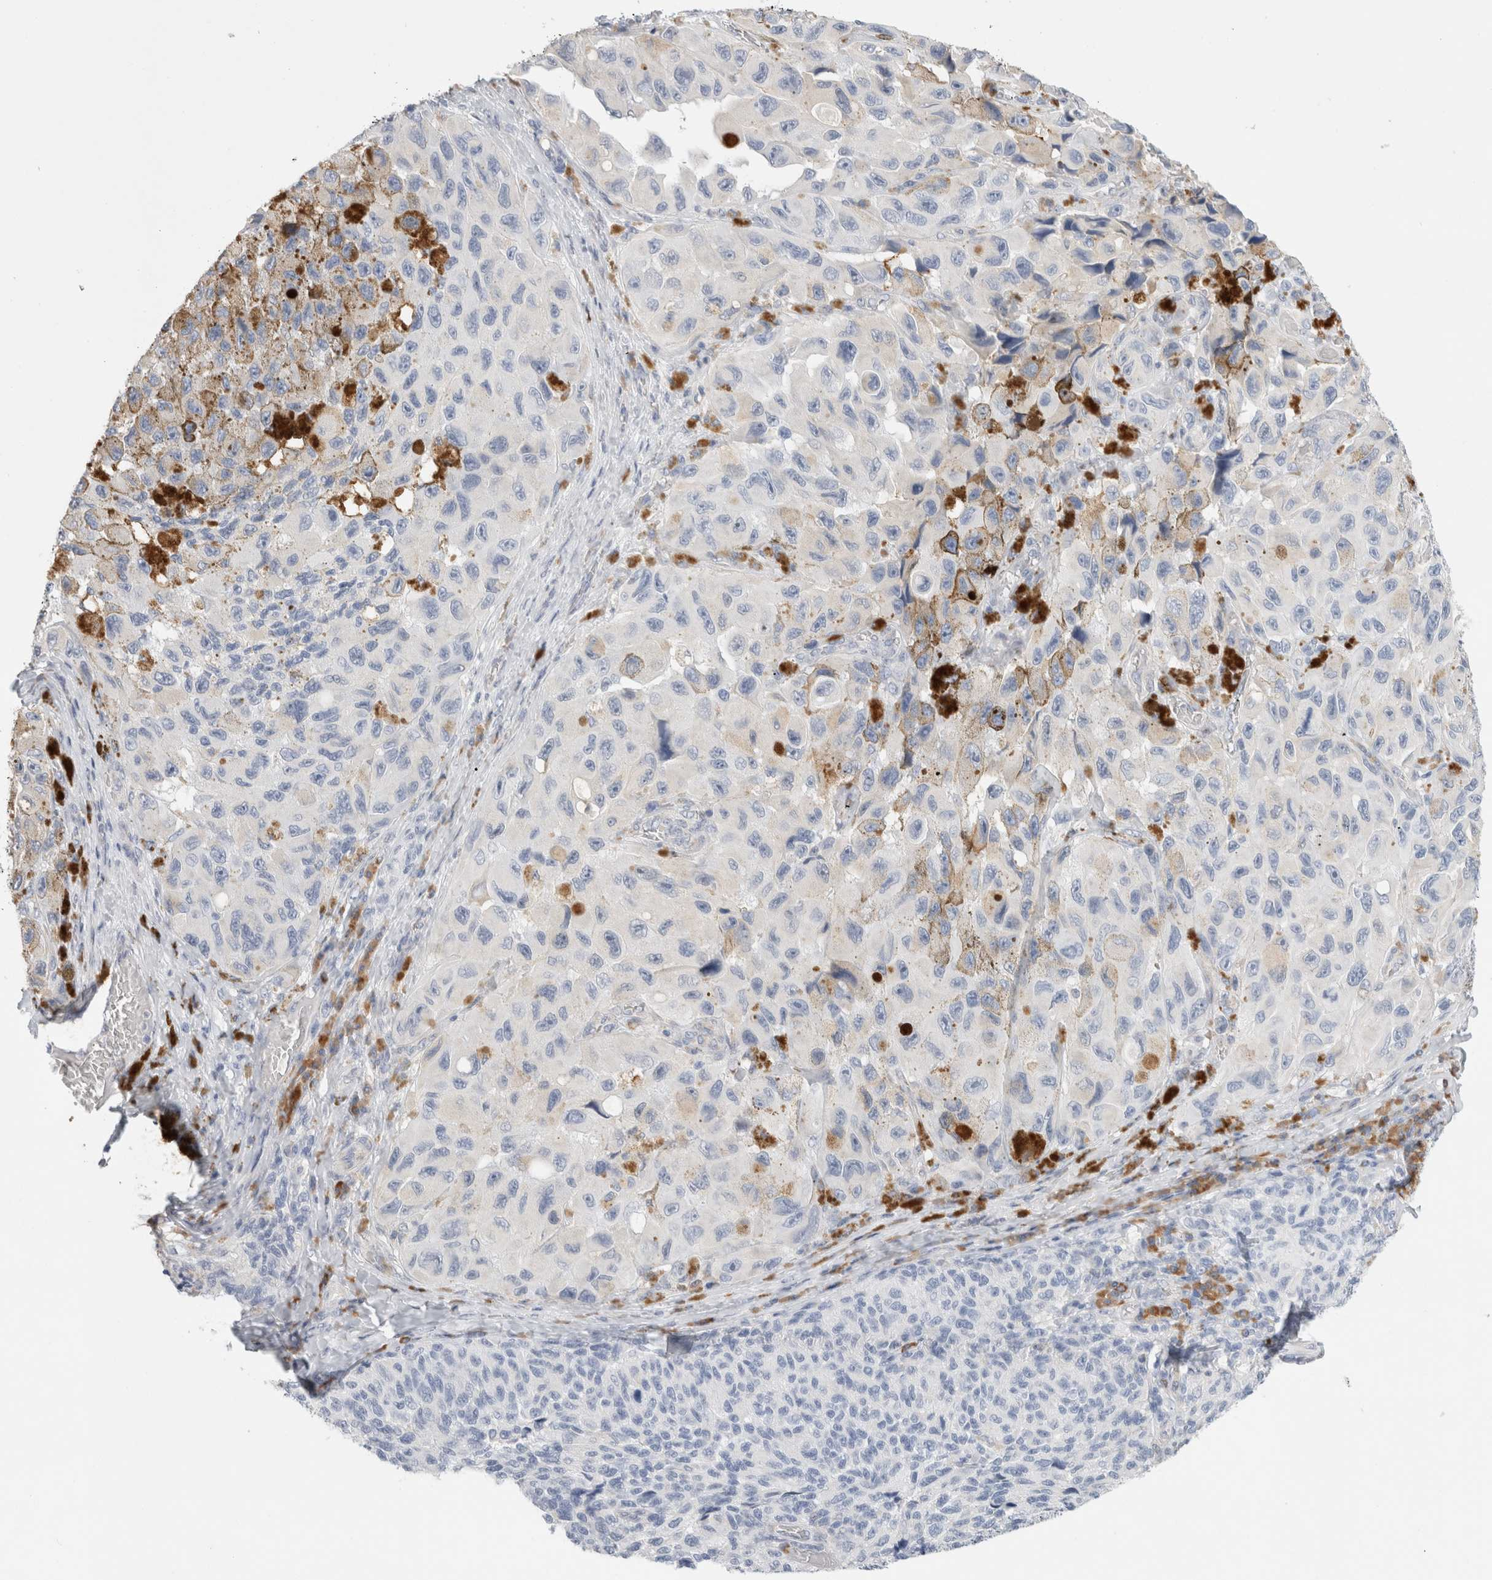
{"staining": {"intensity": "weak", "quantity": "25%-75%", "location": "cytoplasmic/membranous"}, "tissue": "melanoma", "cell_type": "Tumor cells", "image_type": "cancer", "snomed": [{"axis": "morphology", "description": "Malignant melanoma, NOS"}, {"axis": "topography", "description": "Skin"}], "caption": "The immunohistochemical stain shows weak cytoplasmic/membranous expression in tumor cells of malignant melanoma tissue.", "gene": "CSK", "patient": {"sex": "female", "age": 73}}